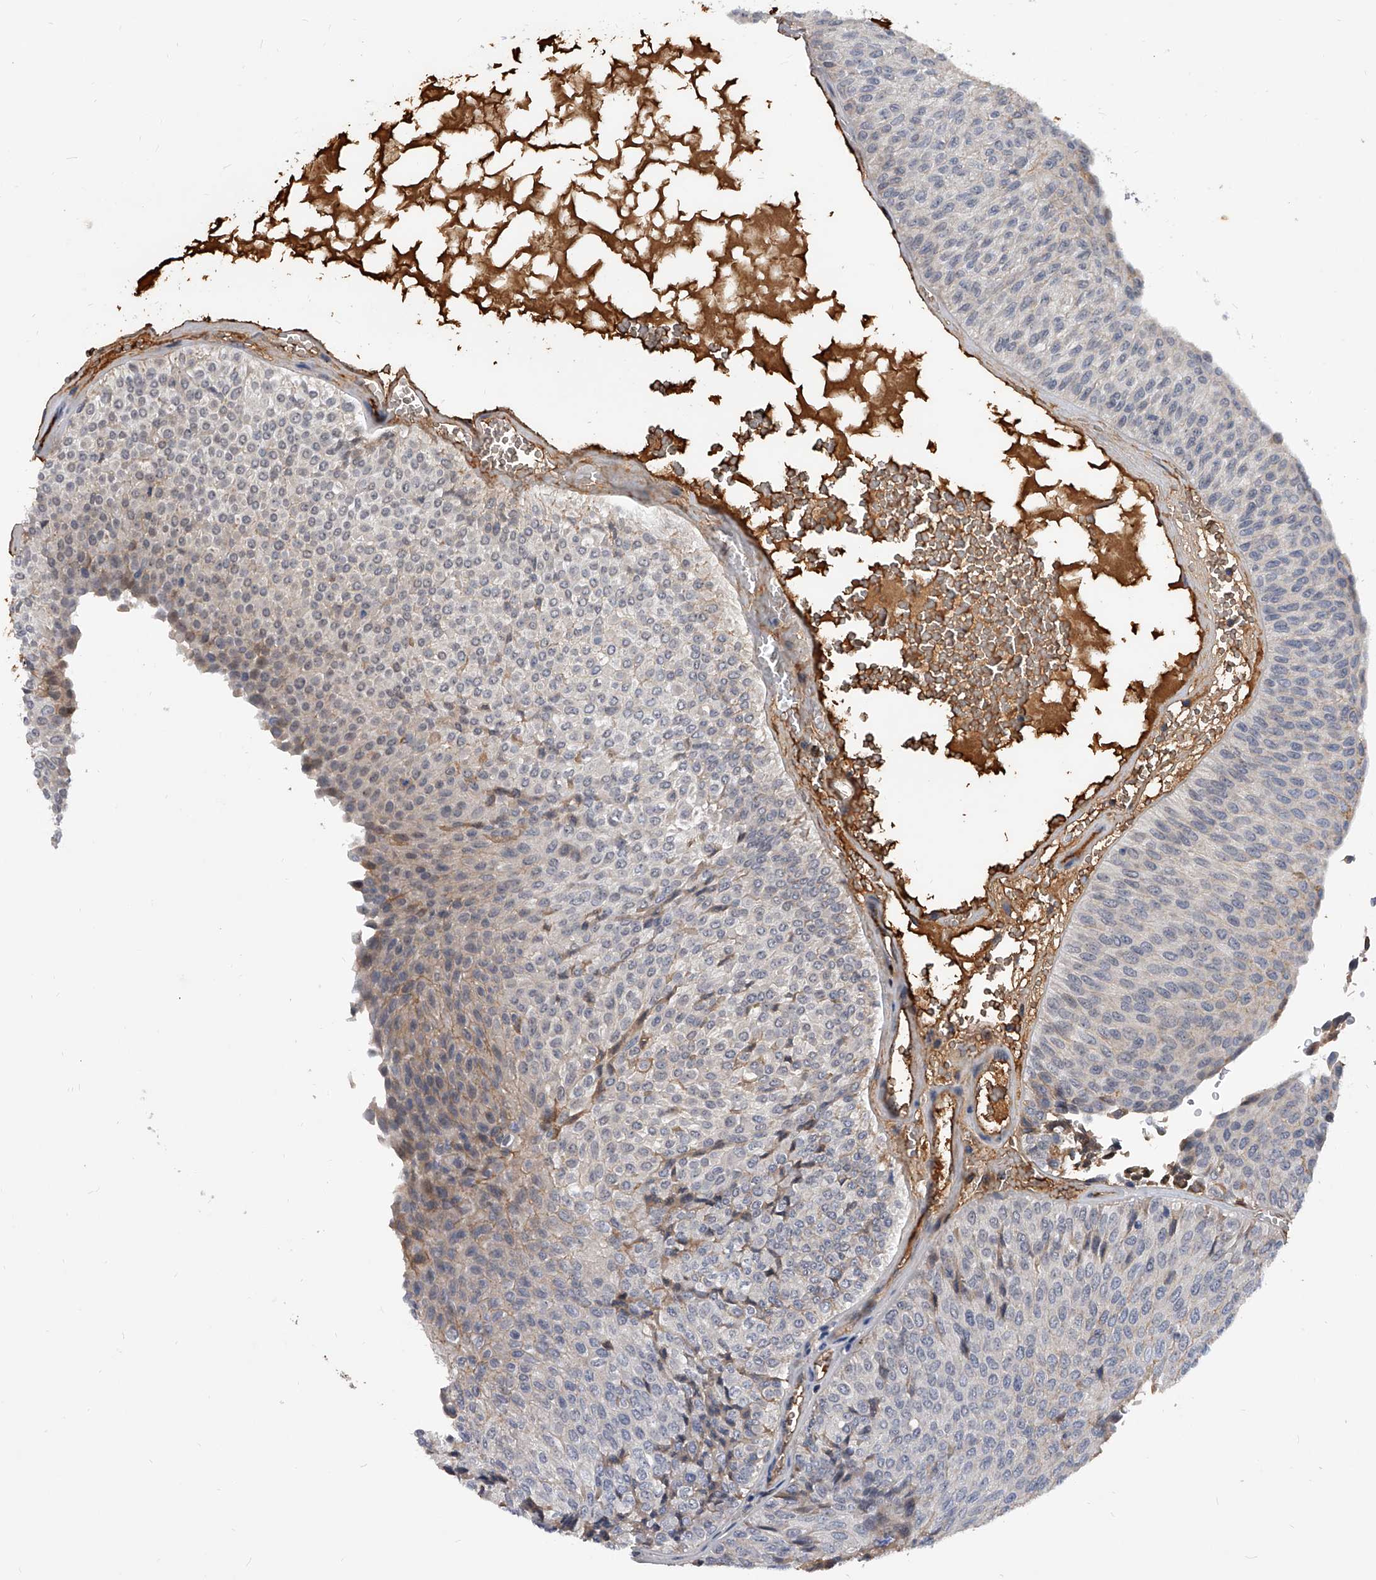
{"staining": {"intensity": "weak", "quantity": "<25%", "location": "cytoplasmic/membranous"}, "tissue": "urothelial cancer", "cell_type": "Tumor cells", "image_type": "cancer", "snomed": [{"axis": "morphology", "description": "Urothelial carcinoma, Low grade"}, {"axis": "topography", "description": "Urinary bladder"}], "caption": "A micrograph of human urothelial cancer is negative for staining in tumor cells.", "gene": "ZNF25", "patient": {"sex": "male", "age": 78}}